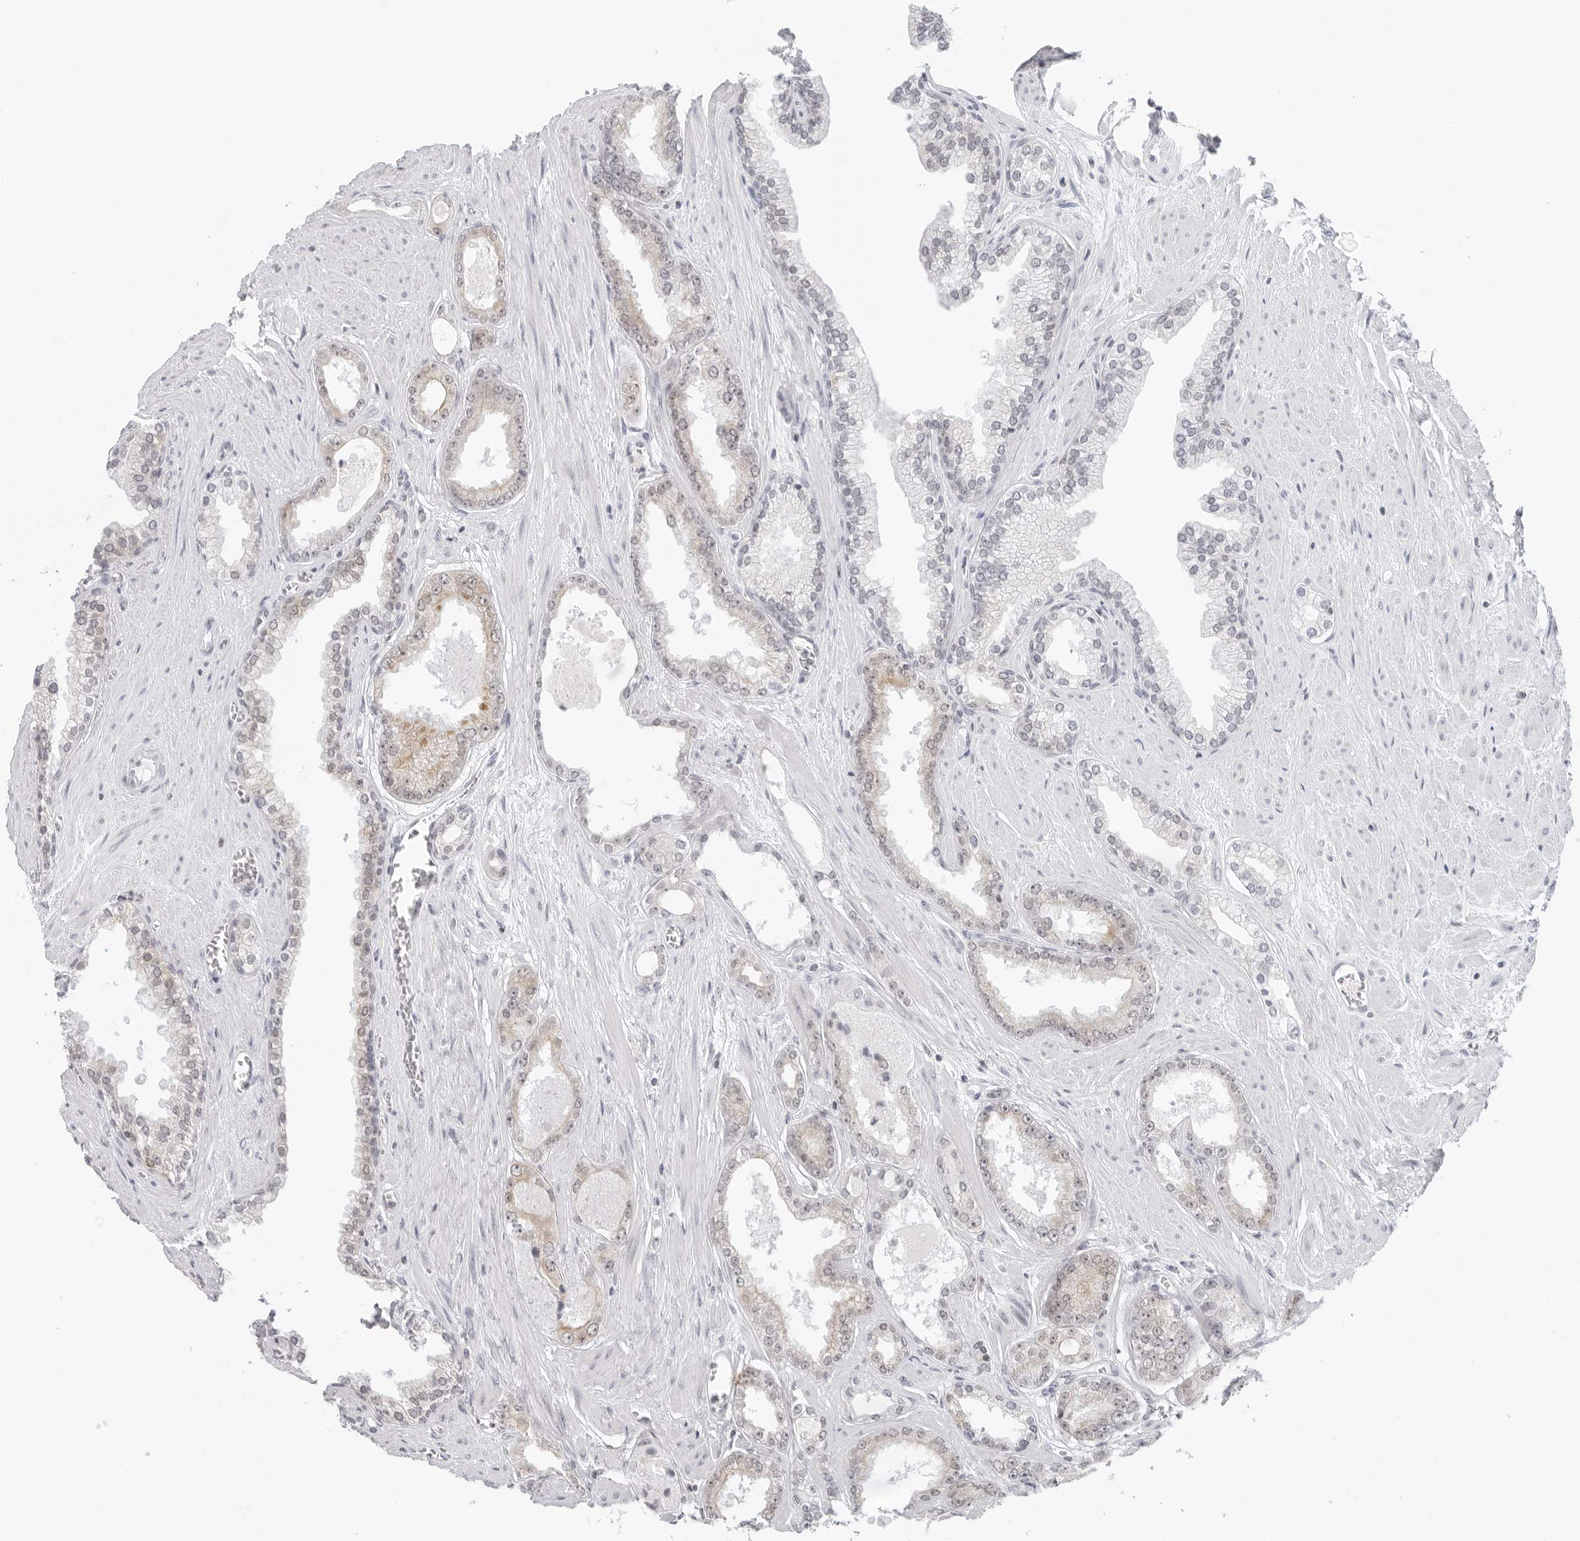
{"staining": {"intensity": "moderate", "quantity": "25%-75%", "location": "cytoplasmic/membranous,nuclear"}, "tissue": "prostate cancer", "cell_type": "Tumor cells", "image_type": "cancer", "snomed": [{"axis": "morphology", "description": "Adenocarcinoma, Low grade"}, {"axis": "topography", "description": "Prostate"}], "caption": "Prostate cancer was stained to show a protein in brown. There is medium levels of moderate cytoplasmic/membranous and nuclear positivity in approximately 25%-75% of tumor cells.", "gene": "FLG2", "patient": {"sex": "male", "age": 62}}